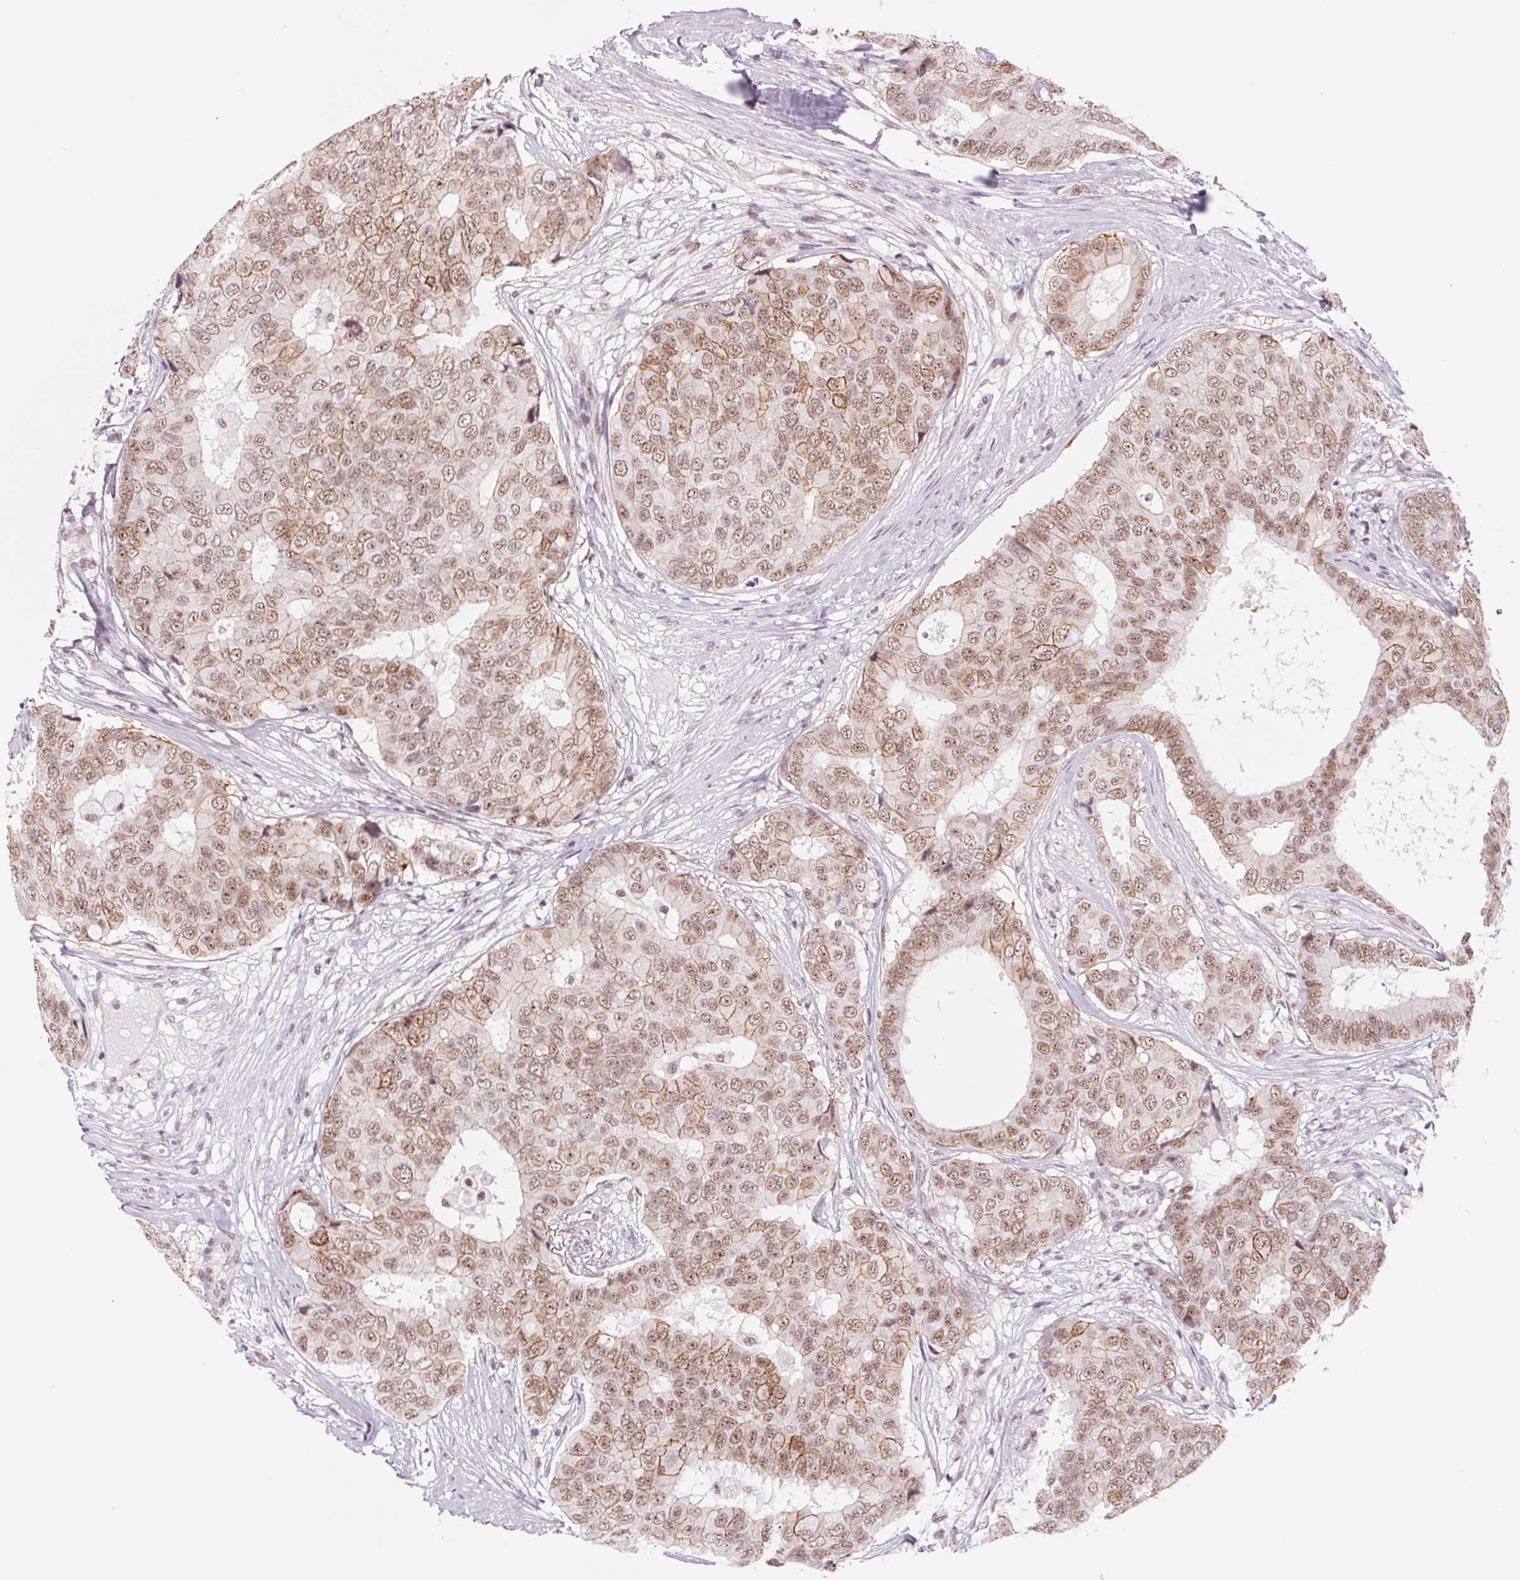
{"staining": {"intensity": "moderate", "quantity": ">75%", "location": "cytoplasmic/membranous,nuclear"}, "tissue": "breast cancer", "cell_type": "Tumor cells", "image_type": "cancer", "snomed": [{"axis": "morphology", "description": "Duct carcinoma"}, {"axis": "topography", "description": "Breast"}], "caption": "Protein staining exhibits moderate cytoplasmic/membranous and nuclear expression in about >75% of tumor cells in breast infiltrating ductal carcinoma.", "gene": "ZC3H14", "patient": {"sex": "female", "age": 75}}